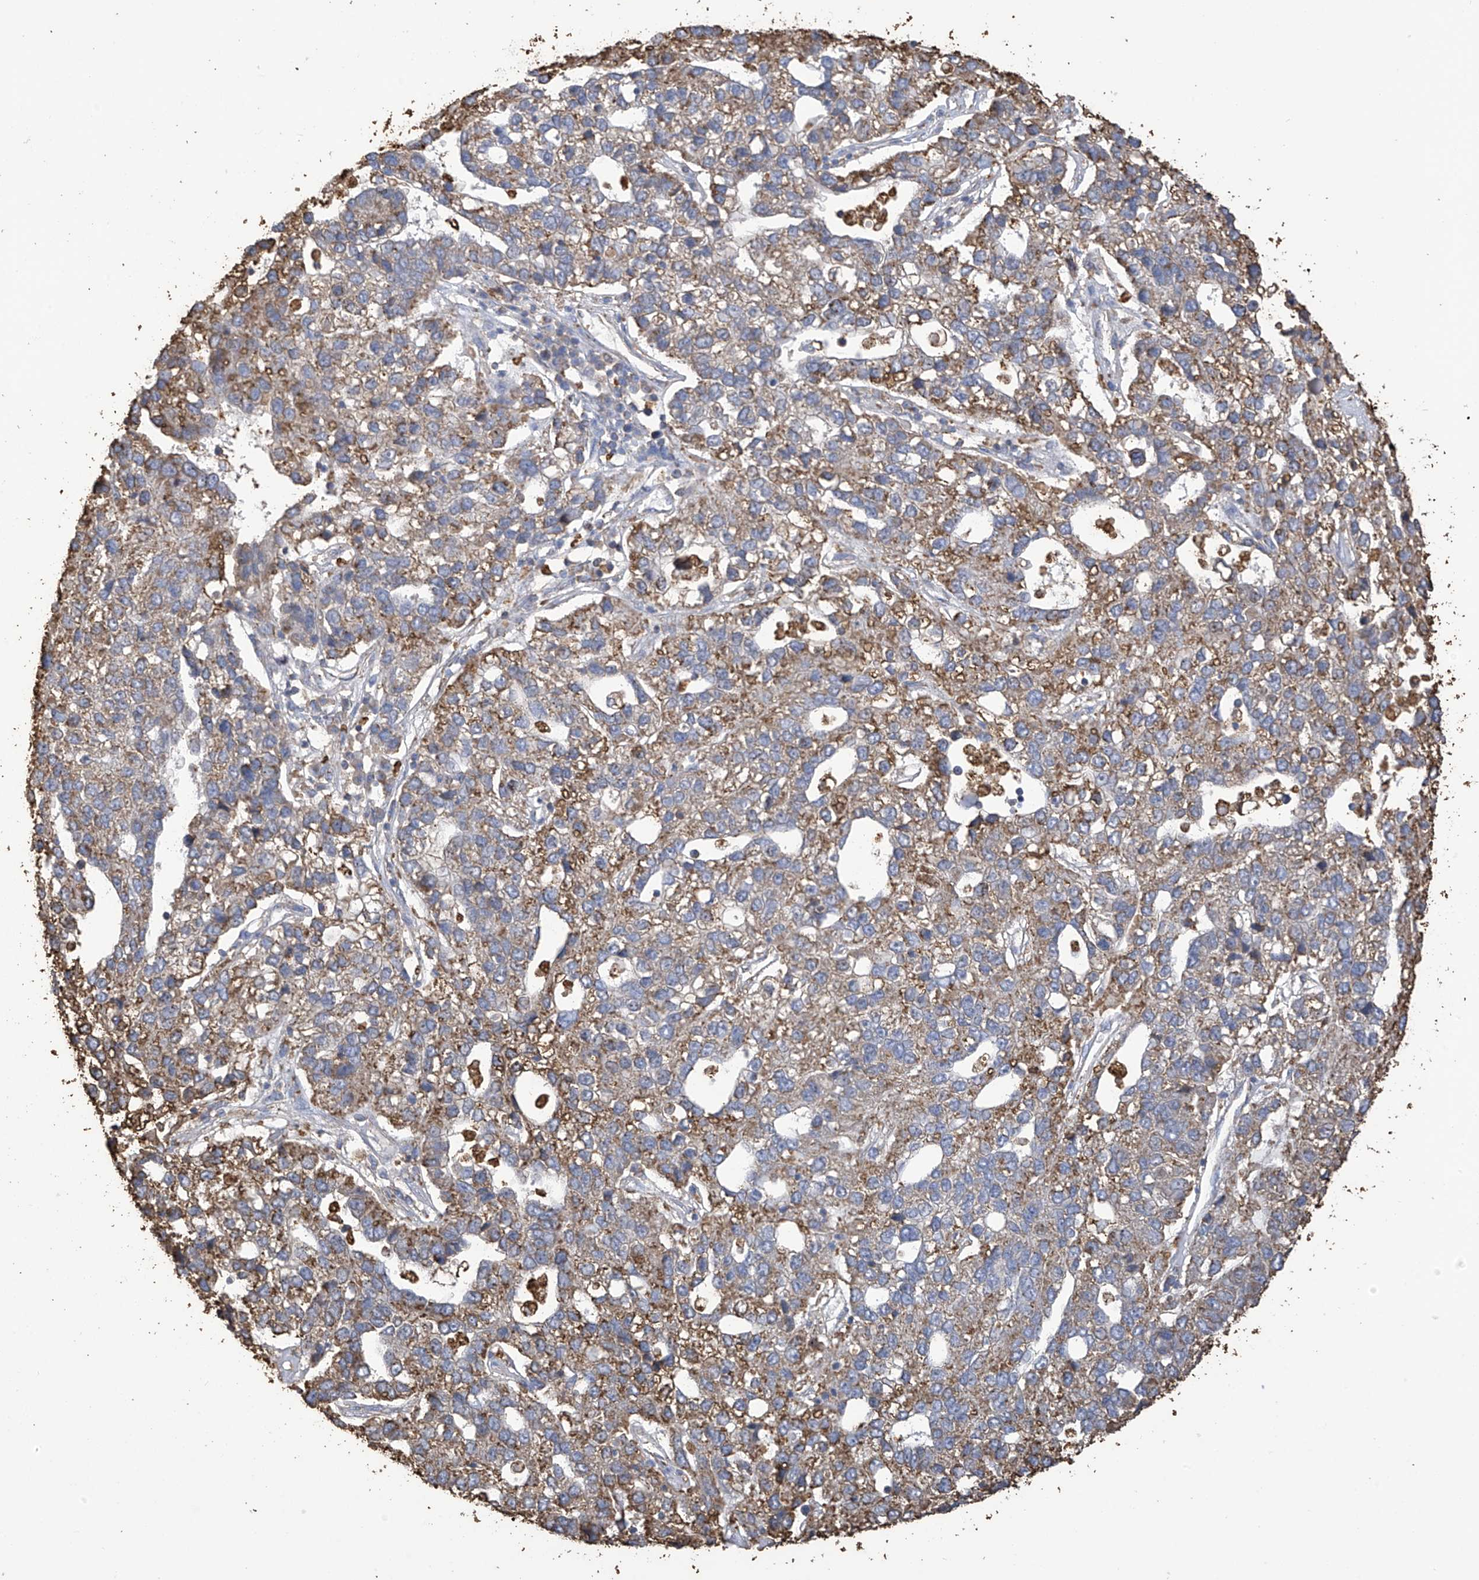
{"staining": {"intensity": "moderate", "quantity": ">75%", "location": "cytoplasmic/membranous"}, "tissue": "pancreatic cancer", "cell_type": "Tumor cells", "image_type": "cancer", "snomed": [{"axis": "morphology", "description": "Adenocarcinoma, NOS"}, {"axis": "topography", "description": "Pancreas"}], "caption": "Pancreatic cancer stained with IHC exhibits moderate cytoplasmic/membranous expression in about >75% of tumor cells.", "gene": "OGT", "patient": {"sex": "female", "age": 61}}